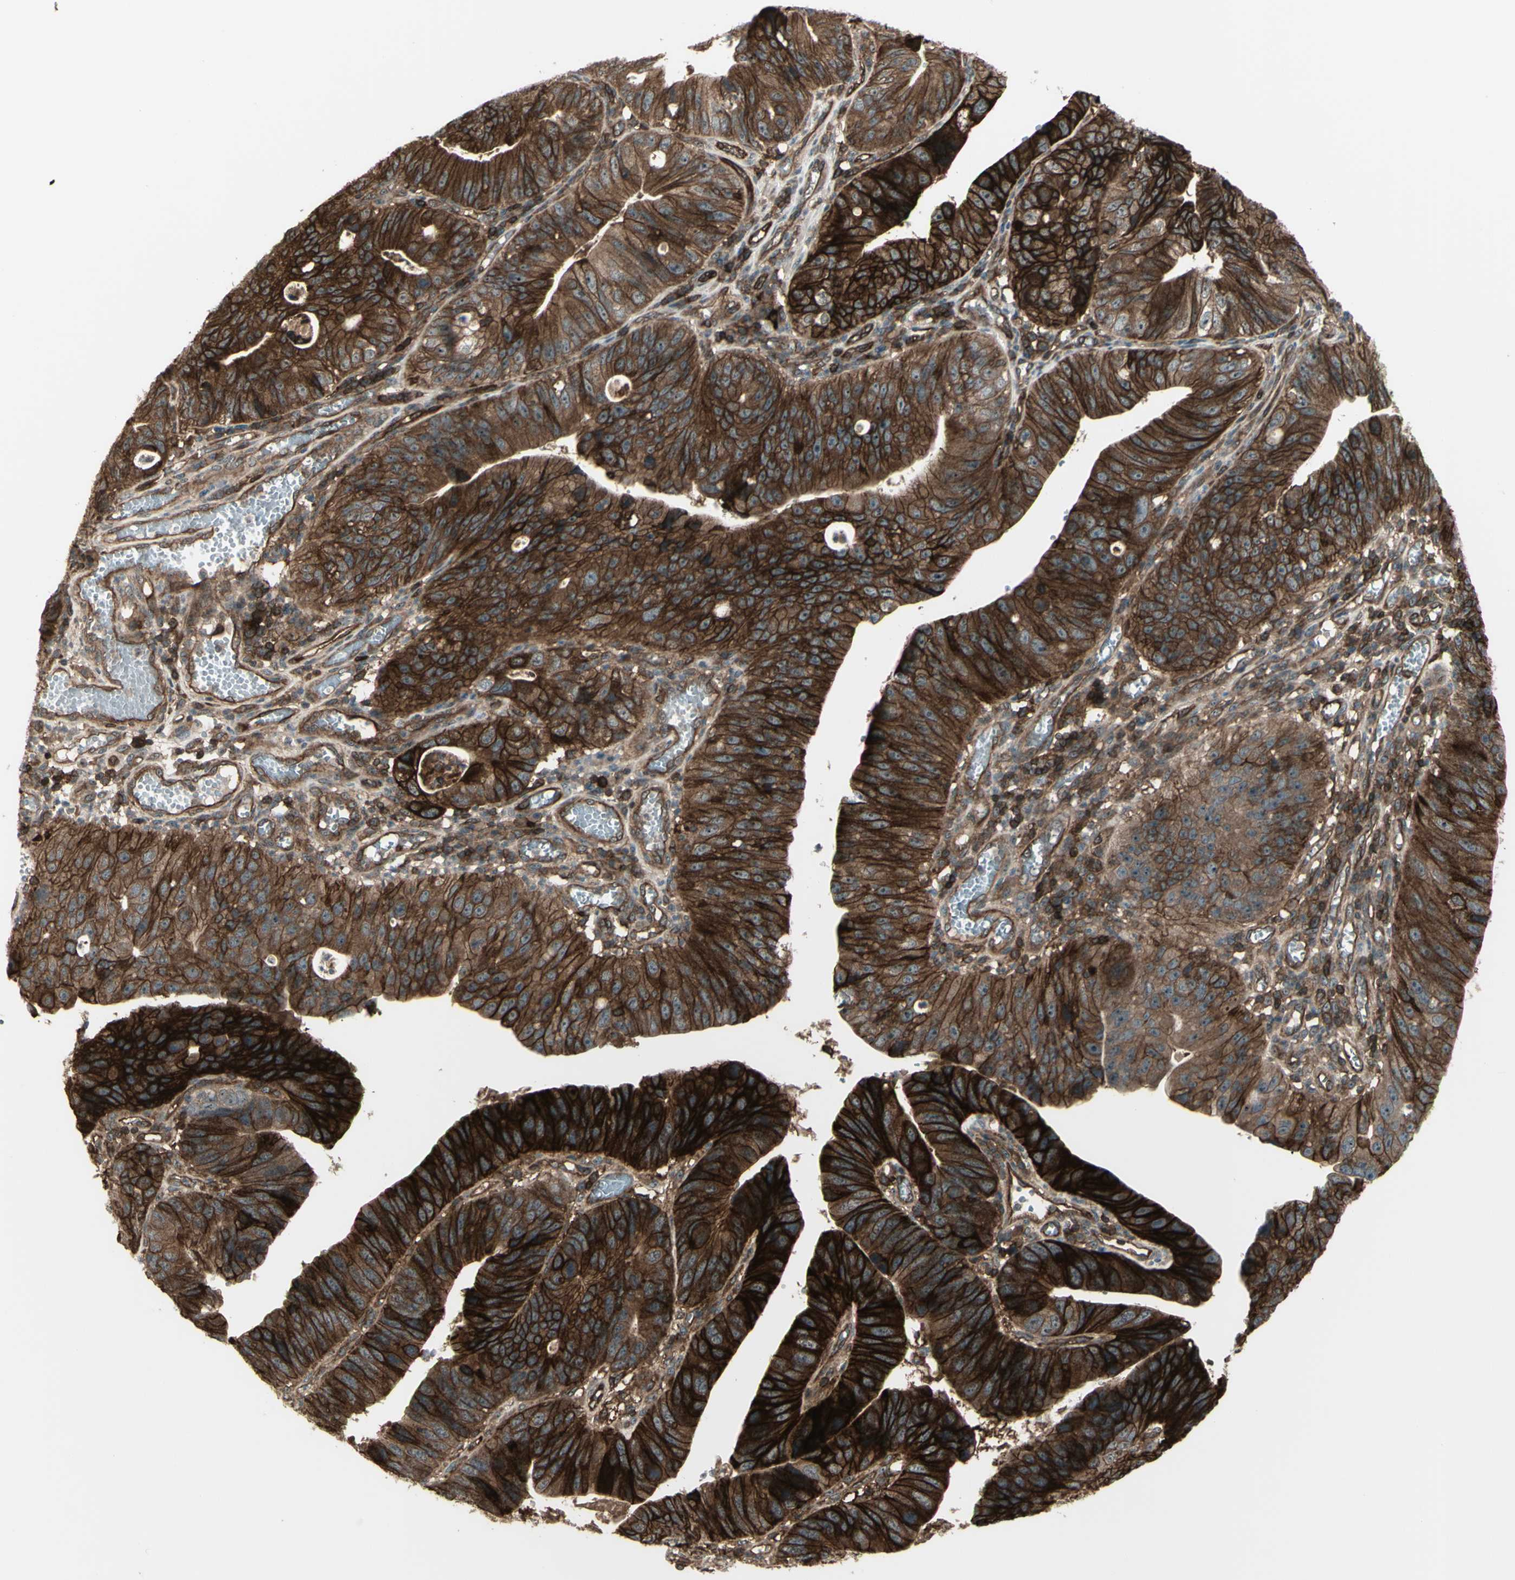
{"staining": {"intensity": "strong", "quantity": ">75%", "location": "cytoplasmic/membranous"}, "tissue": "stomach cancer", "cell_type": "Tumor cells", "image_type": "cancer", "snomed": [{"axis": "morphology", "description": "Adenocarcinoma, NOS"}, {"axis": "topography", "description": "Stomach"}], "caption": "Immunohistochemistry (IHC) histopathology image of neoplastic tissue: human stomach cancer stained using immunohistochemistry shows high levels of strong protein expression localized specifically in the cytoplasmic/membranous of tumor cells, appearing as a cytoplasmic/membranous brown color.", "gene": "FXYD5", "patient": {"sex": "male", "age": 59}}